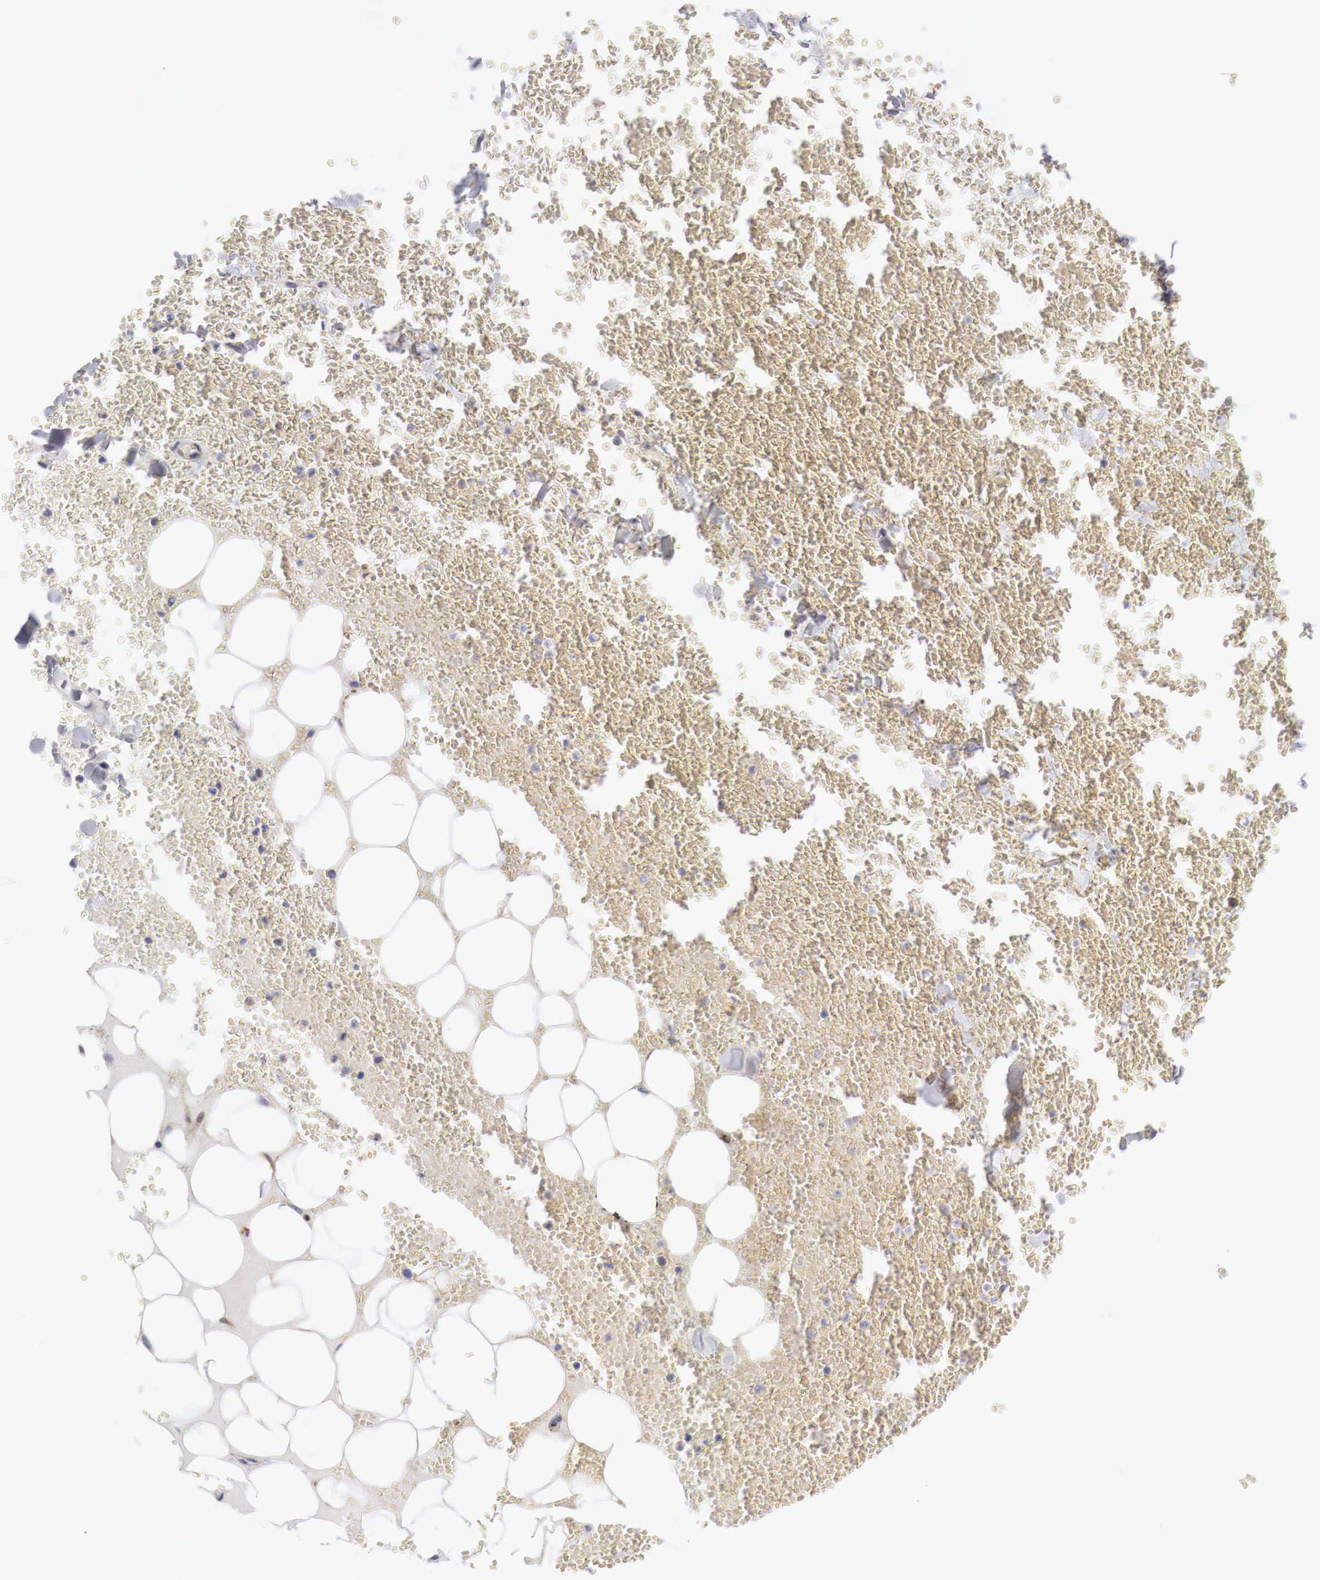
{"staining": {"intensity": "negative", "quantity": "none", "location": "none"}, "tissue": "adipose tissue", "cell_type": "Adipocytes", "image_type": "normal", "snomed": [{"axis": "morphology", "description": "Normal tissue, NOS"}, {"axis": "morphology", "description": "Inflammation, NOS"}, {"axis": "topography", "description": "Lymph node"}, {"axis": "topography", "description": "Peripheral nerve tissue"}], "caption": "This is a micrograph of immunohistochemistry (IHC) staining of benign adipose tissue, which shows no positivity in adipocytes.", "gene": "MSN", "patient": {"sex": "male", "age": 52}}